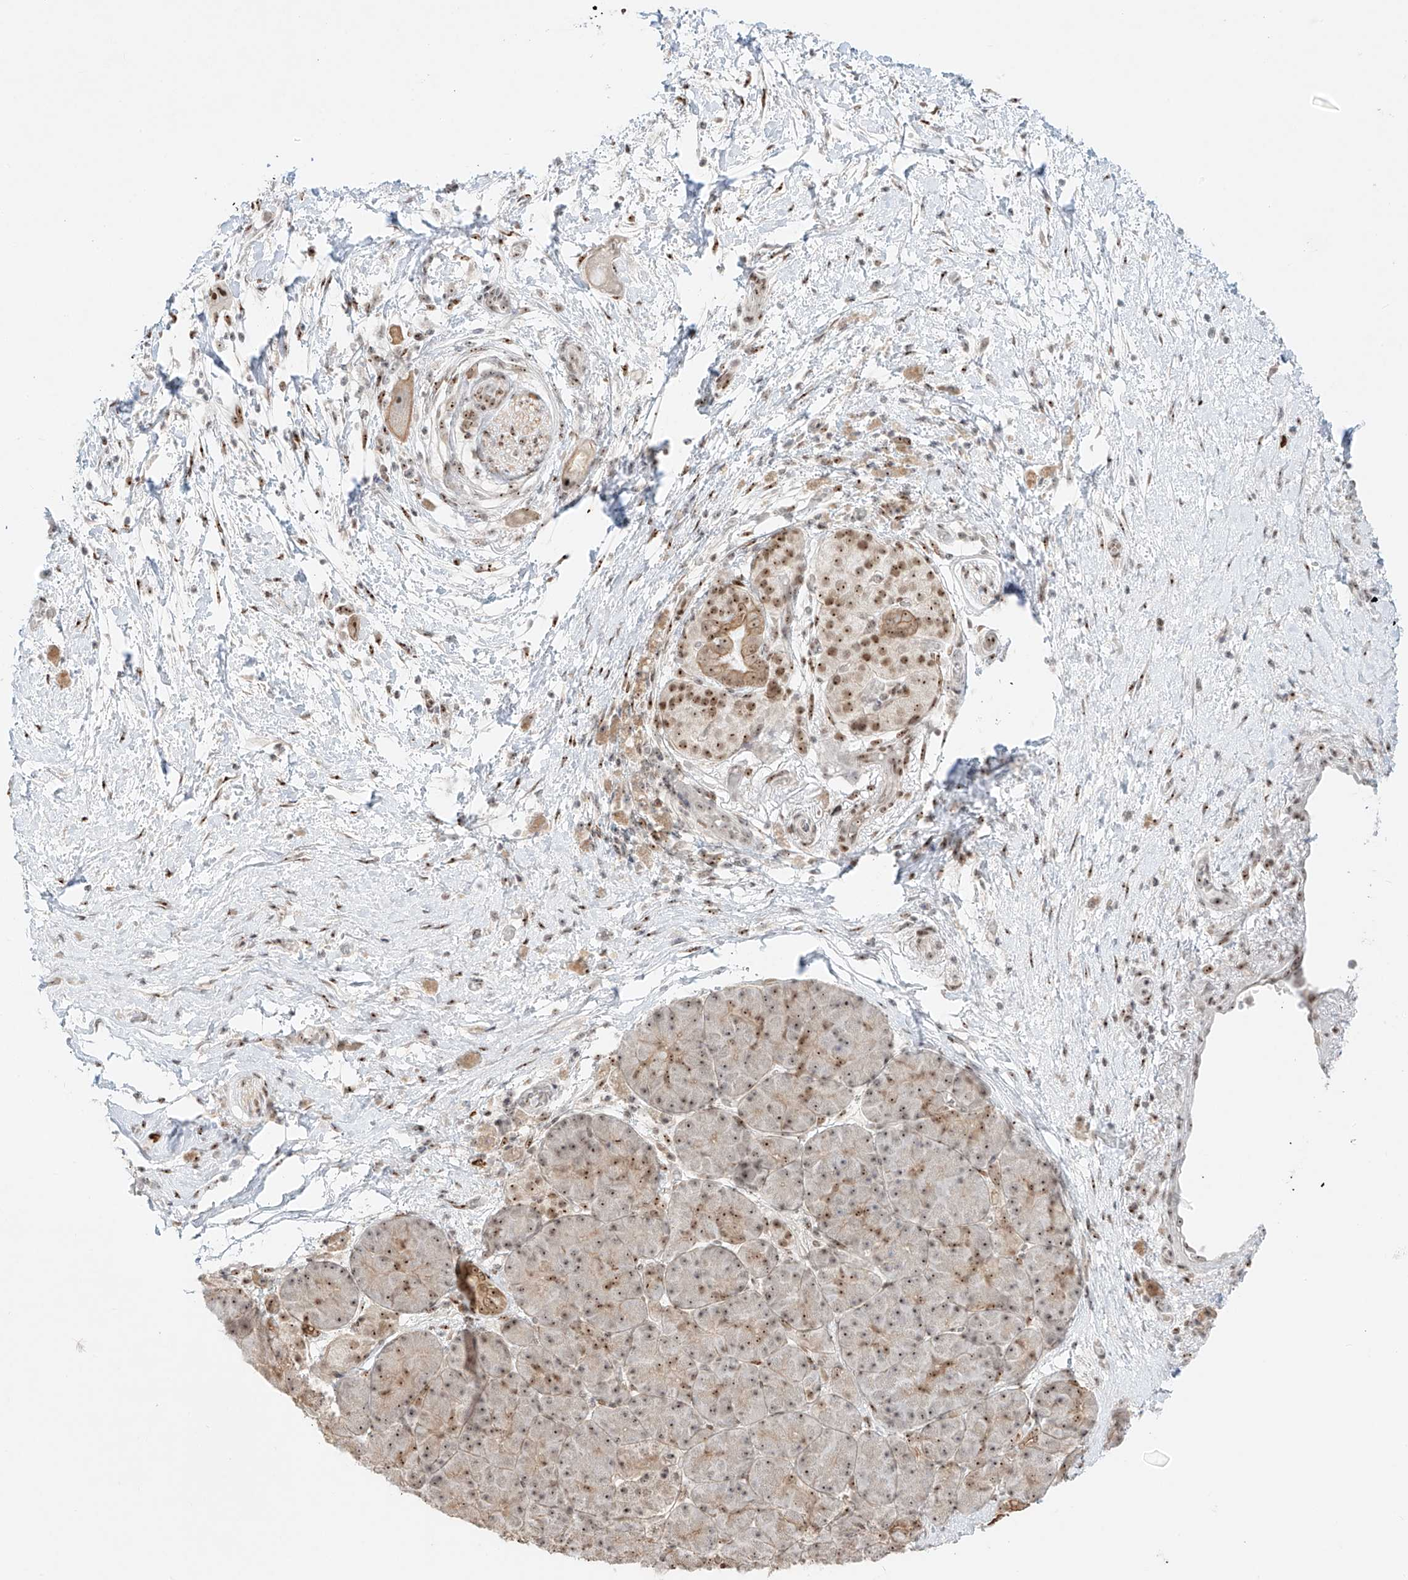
{"staining": {"intensity": "moderate", "quantity": "25%-75%", "location": "cytoplasmic/membranous,nuclear"}, "tissue": "pancreatic cancer", "cell_type": "Tumor cells", "image_type": "cancer", "snomed": [{"axis": "morphology", "description": "Normal tissue, NOS"}, {"axis": "morphology", "description": "Adenocarcinoma, NOS"}, {"axis": "topography", "description": "Pancreas"}], "caption": "Pancreatic cancer (adenocarcinoma) tissue reveals moderate cytoplasmic/membranous and nuclear expression in about 25%-75% of tumor cells", "gene": "ZNF512", "patient": {"sex": "female", "age": 68}}